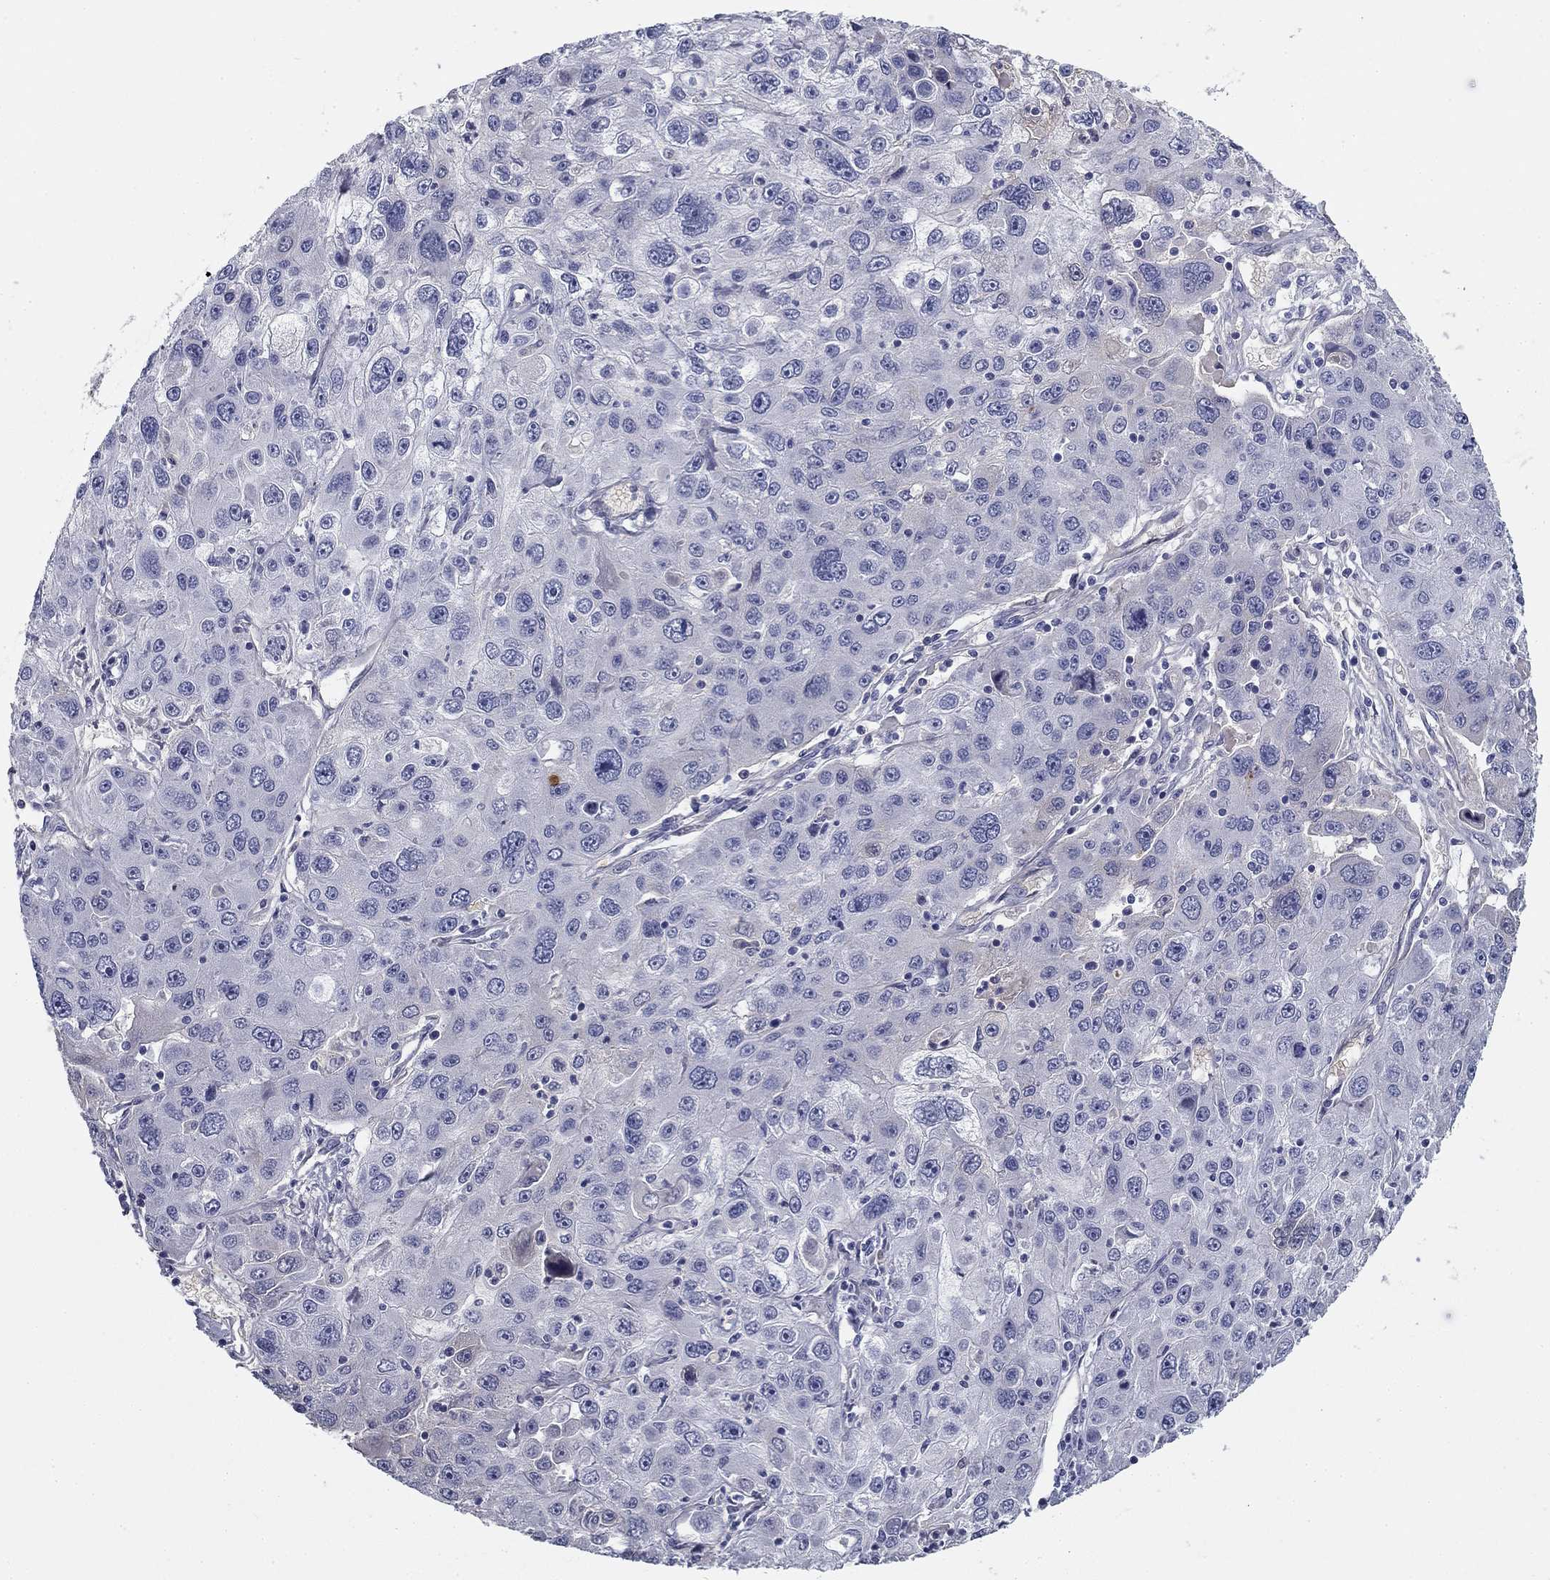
{"staining": {"intensity": "negative", "quantity": "none", "location": "none"}, "tissue": "stomach cancer", "cell_type": "Tumor cells", "image_type": "cancer", "snomed": [{"axis": "morphology", "description": "Adenocarcinoma, NOS"}, {"axis": "topography", "description": "Stomach"}], "caption": "Immunohistochemistry histopathology image of human adenocarcinoma (stomach) stained for a protein (brown), which displays no staining in tumor cells. (IHC, brightfield microscopy, high magnification).", "gene": "CPLX4", "patient": {"sex": "male", "age": 56}}